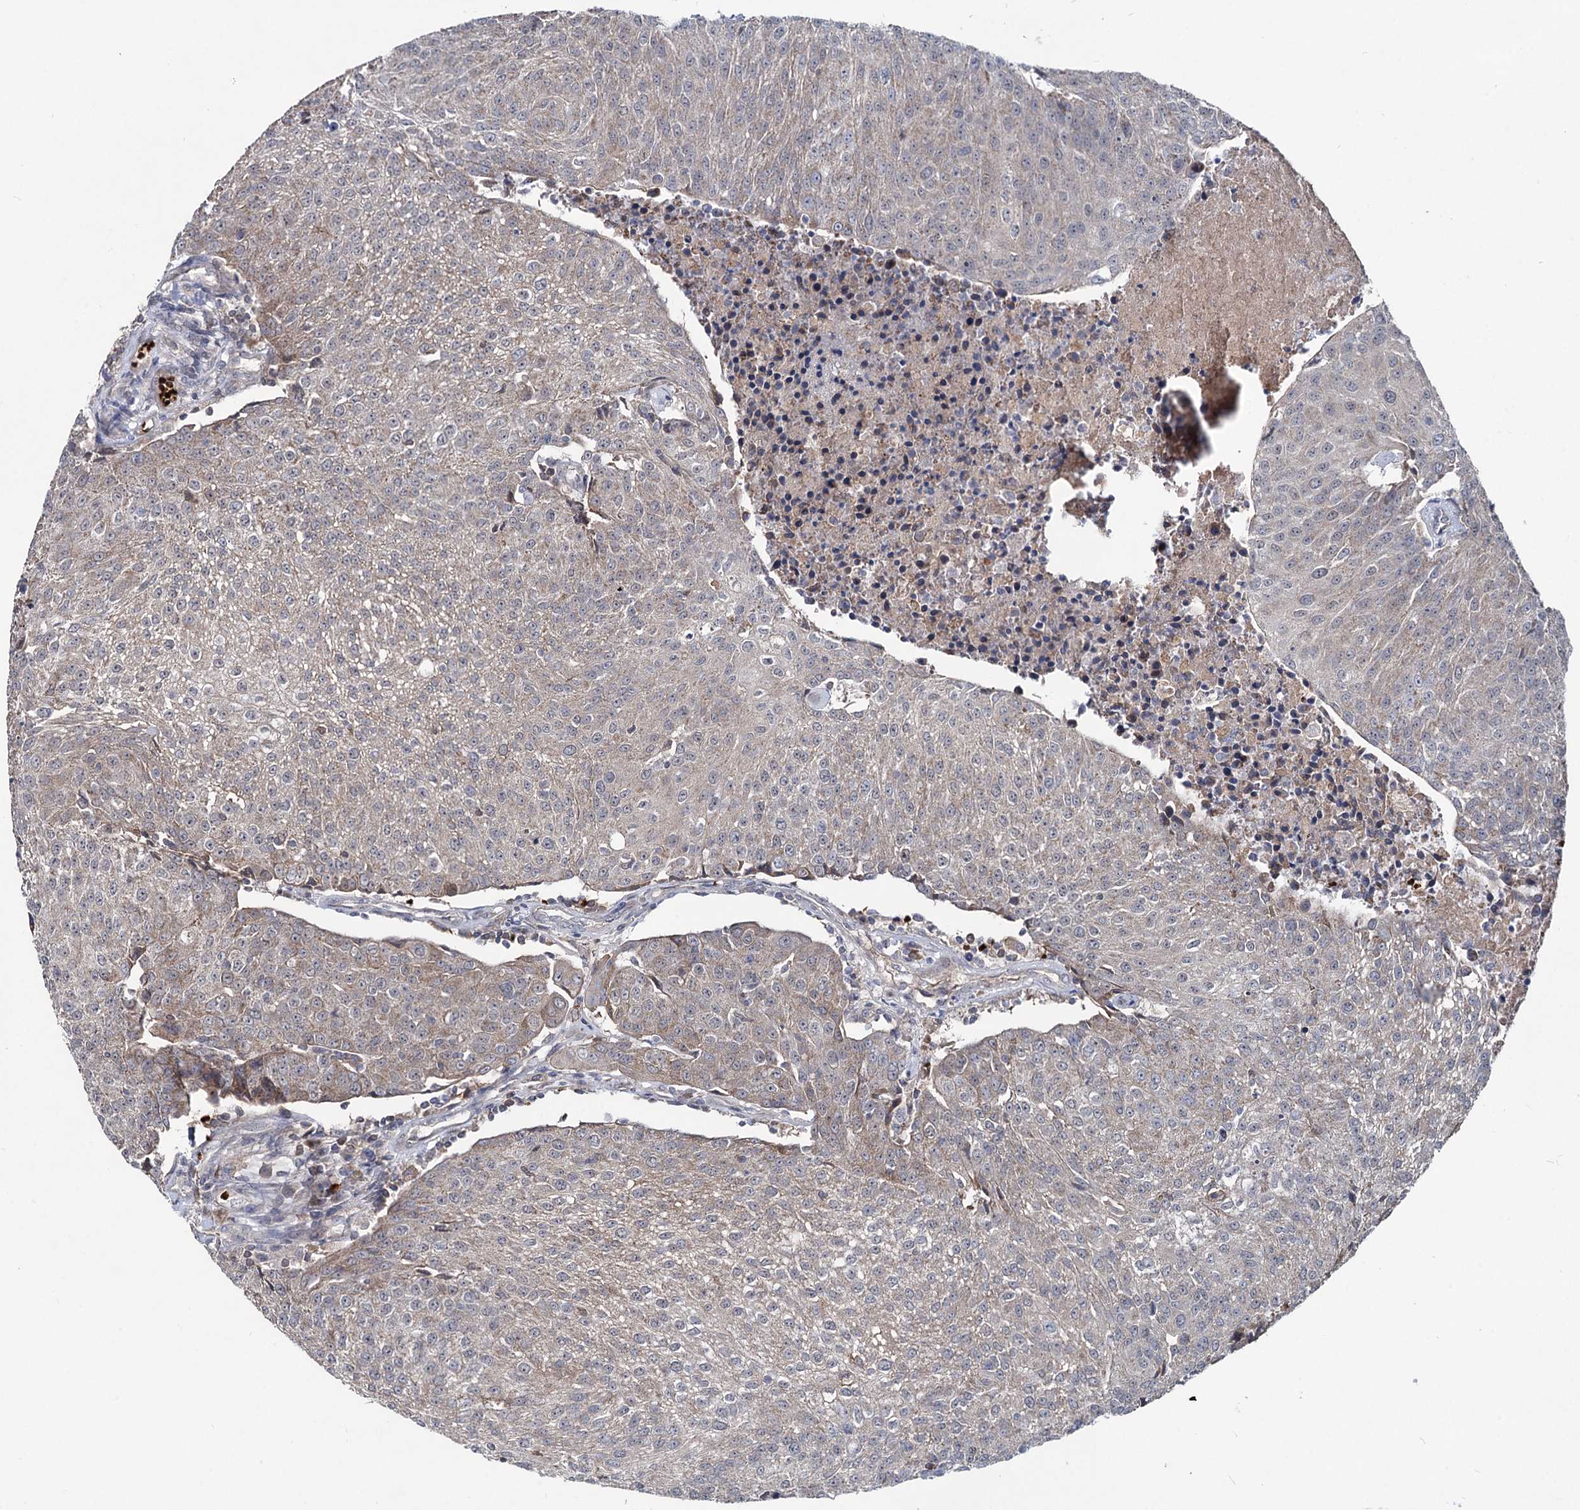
{"staining": {"intensity": "weak", "quantity": ">75%", "location": "cytoplasmic/membranous"}, "tissue": "urothelial cancer", "cell_type": "Tumor cells", "image_type": "cancer", "snomed": [{"axis": "morphology", "description": "Urothelial carcinoma, High grade"}, {"axis": "topography", "description": "Urinary bladder"}], "caption": "IHC histopathology image of urothelial cancer stained for a protein (brown), which exhibits low levels of weak cytoplasmic/membranous staining in approximately >75% of tumor cells.", "gene": "RNF6", "patient": {"sex": "female", "age": 85}}